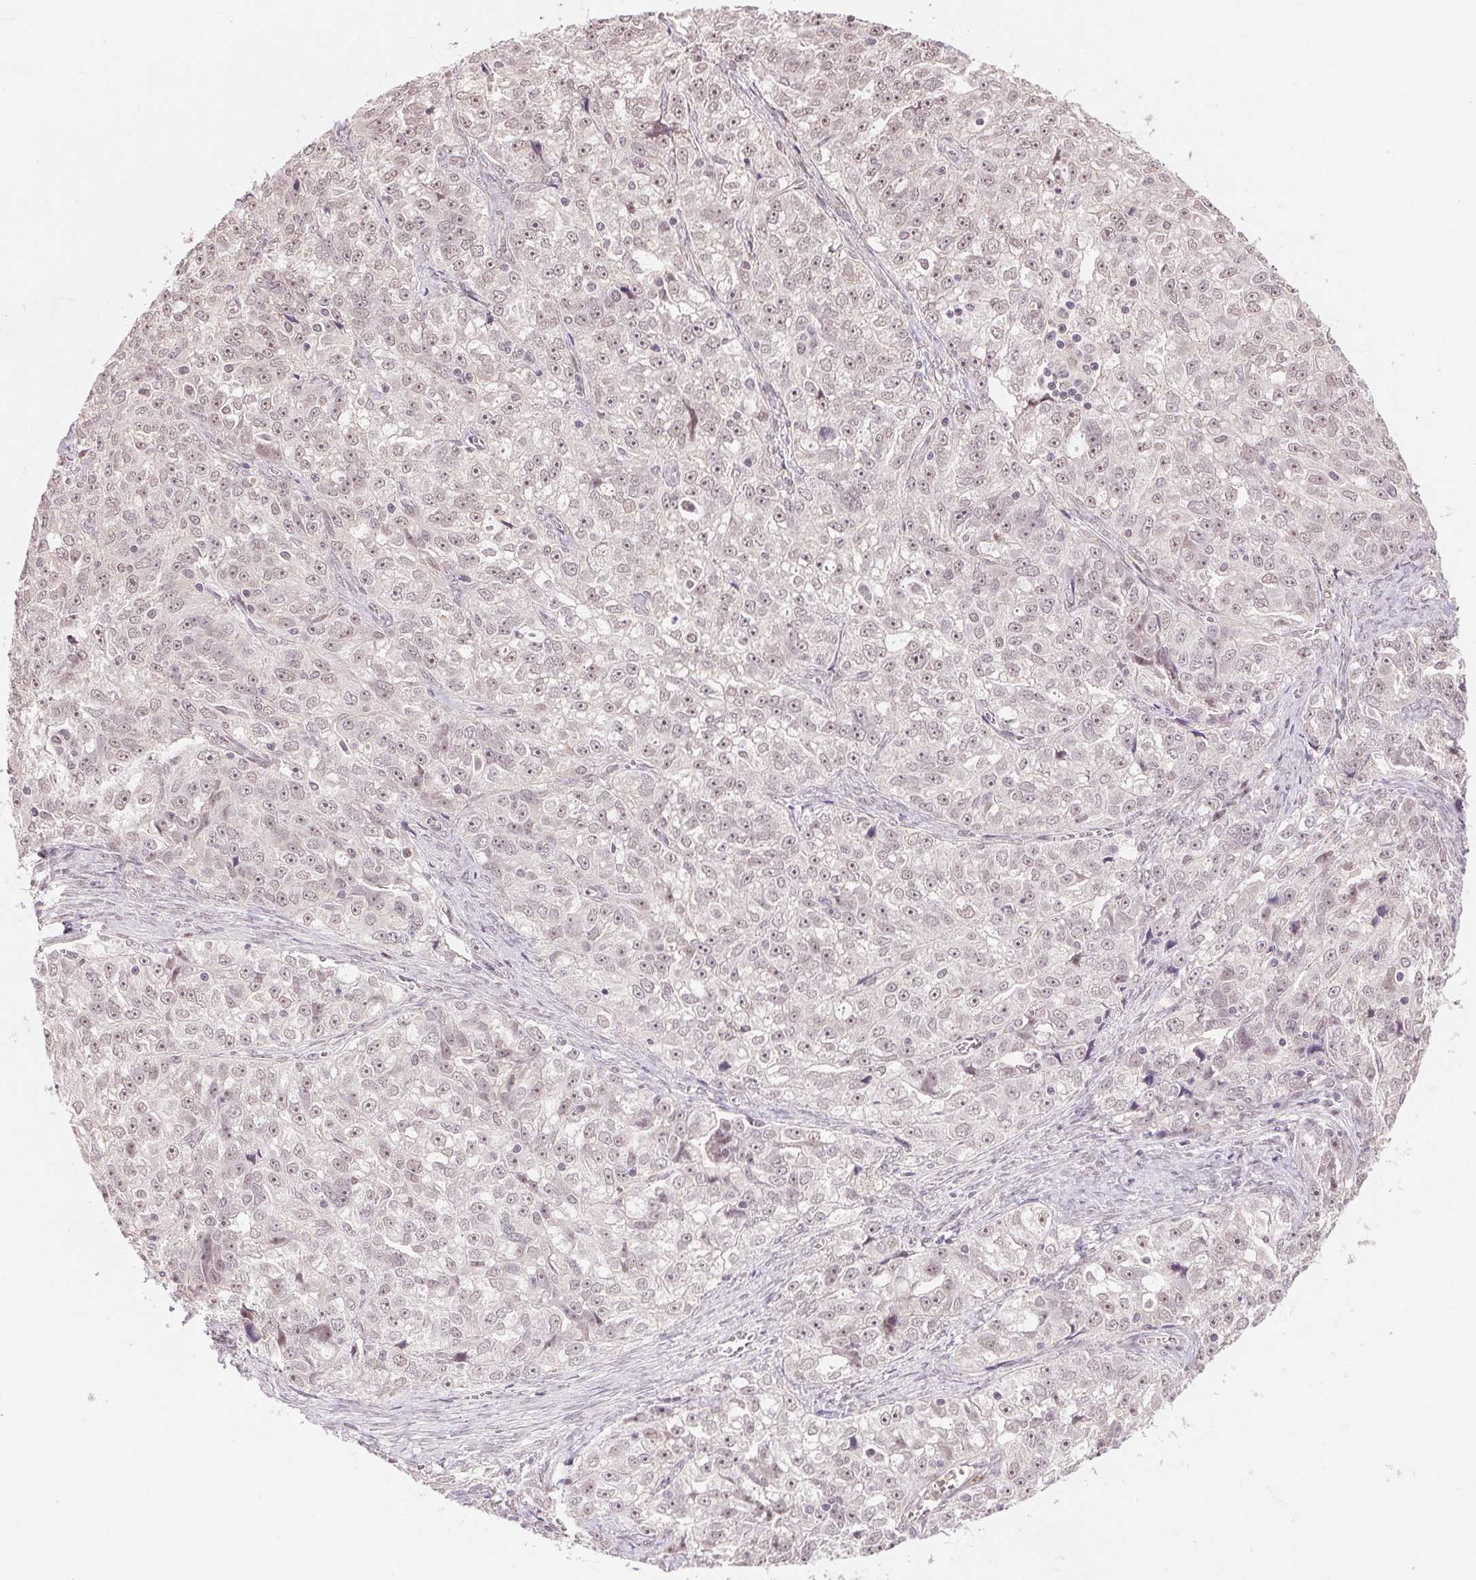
{"staining": {"intensity": "negative", "quantity": "none", "location": "none"}, "tissue": "ovarian cancer", "cell_type": "Tumor cells", "image_type": "cancer", "snomed": [{"axis": "morphology", "description": "Cystadenocarcinoma, serous, NOS"}, {"axis": "topography", "description": "Ovary"}], "caption": "DAB (3,3'-diaminobenzidine) immunohistochemical staining of human ovarian cancer displays no significant expression in tumor cells.", "gene": "GRHL3", "patient": {"sex": "female", "age": 51}}